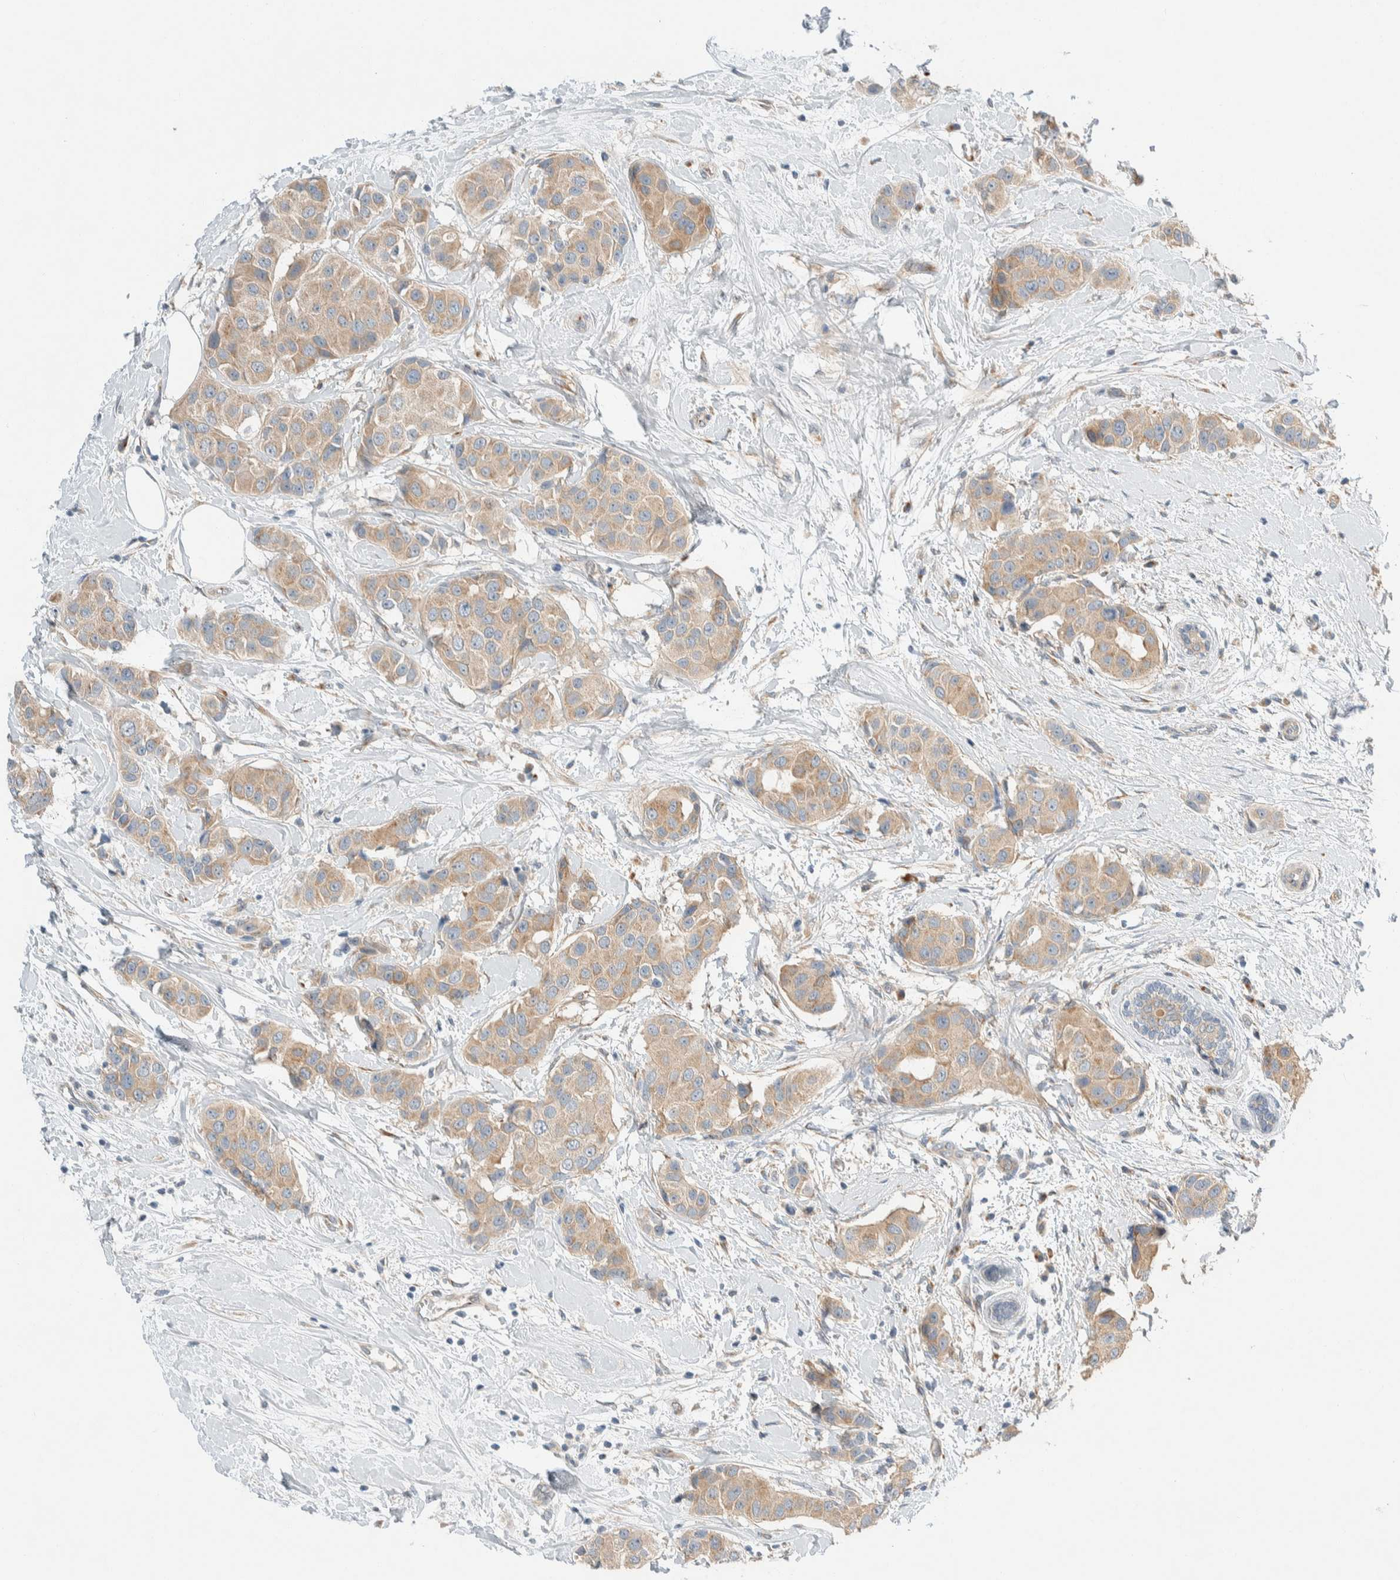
{"staining": {"intensity": "weak", "quantity": ">75%", "location": "cytoplasmic/membranous"}, "tissue": "breast cancer", "cell_type": "Tumor cells", "image_type": "cancer", "snomed": [{"axis": "morphology", "description": "Normal tissue, NOS"}, {"axis": "morphology", "description": "Duct carcinoma"}, {"axis": "topography", "description": "Breast"}], "caption": "IHC staining of breast cancer (intraductal carcinoma), which displays low levels of weak cytoplasmic/membranous expression in approximately >75% of tumor cells indicating weak cytoplasmic/membranous protein positivity. The staining was performed using DAB (brown) for protein detection and nuclei were counterstained in hematoxylin (blue).", "gene": "TMEM184B", "patient": {"sex": "female", "age": 39}}